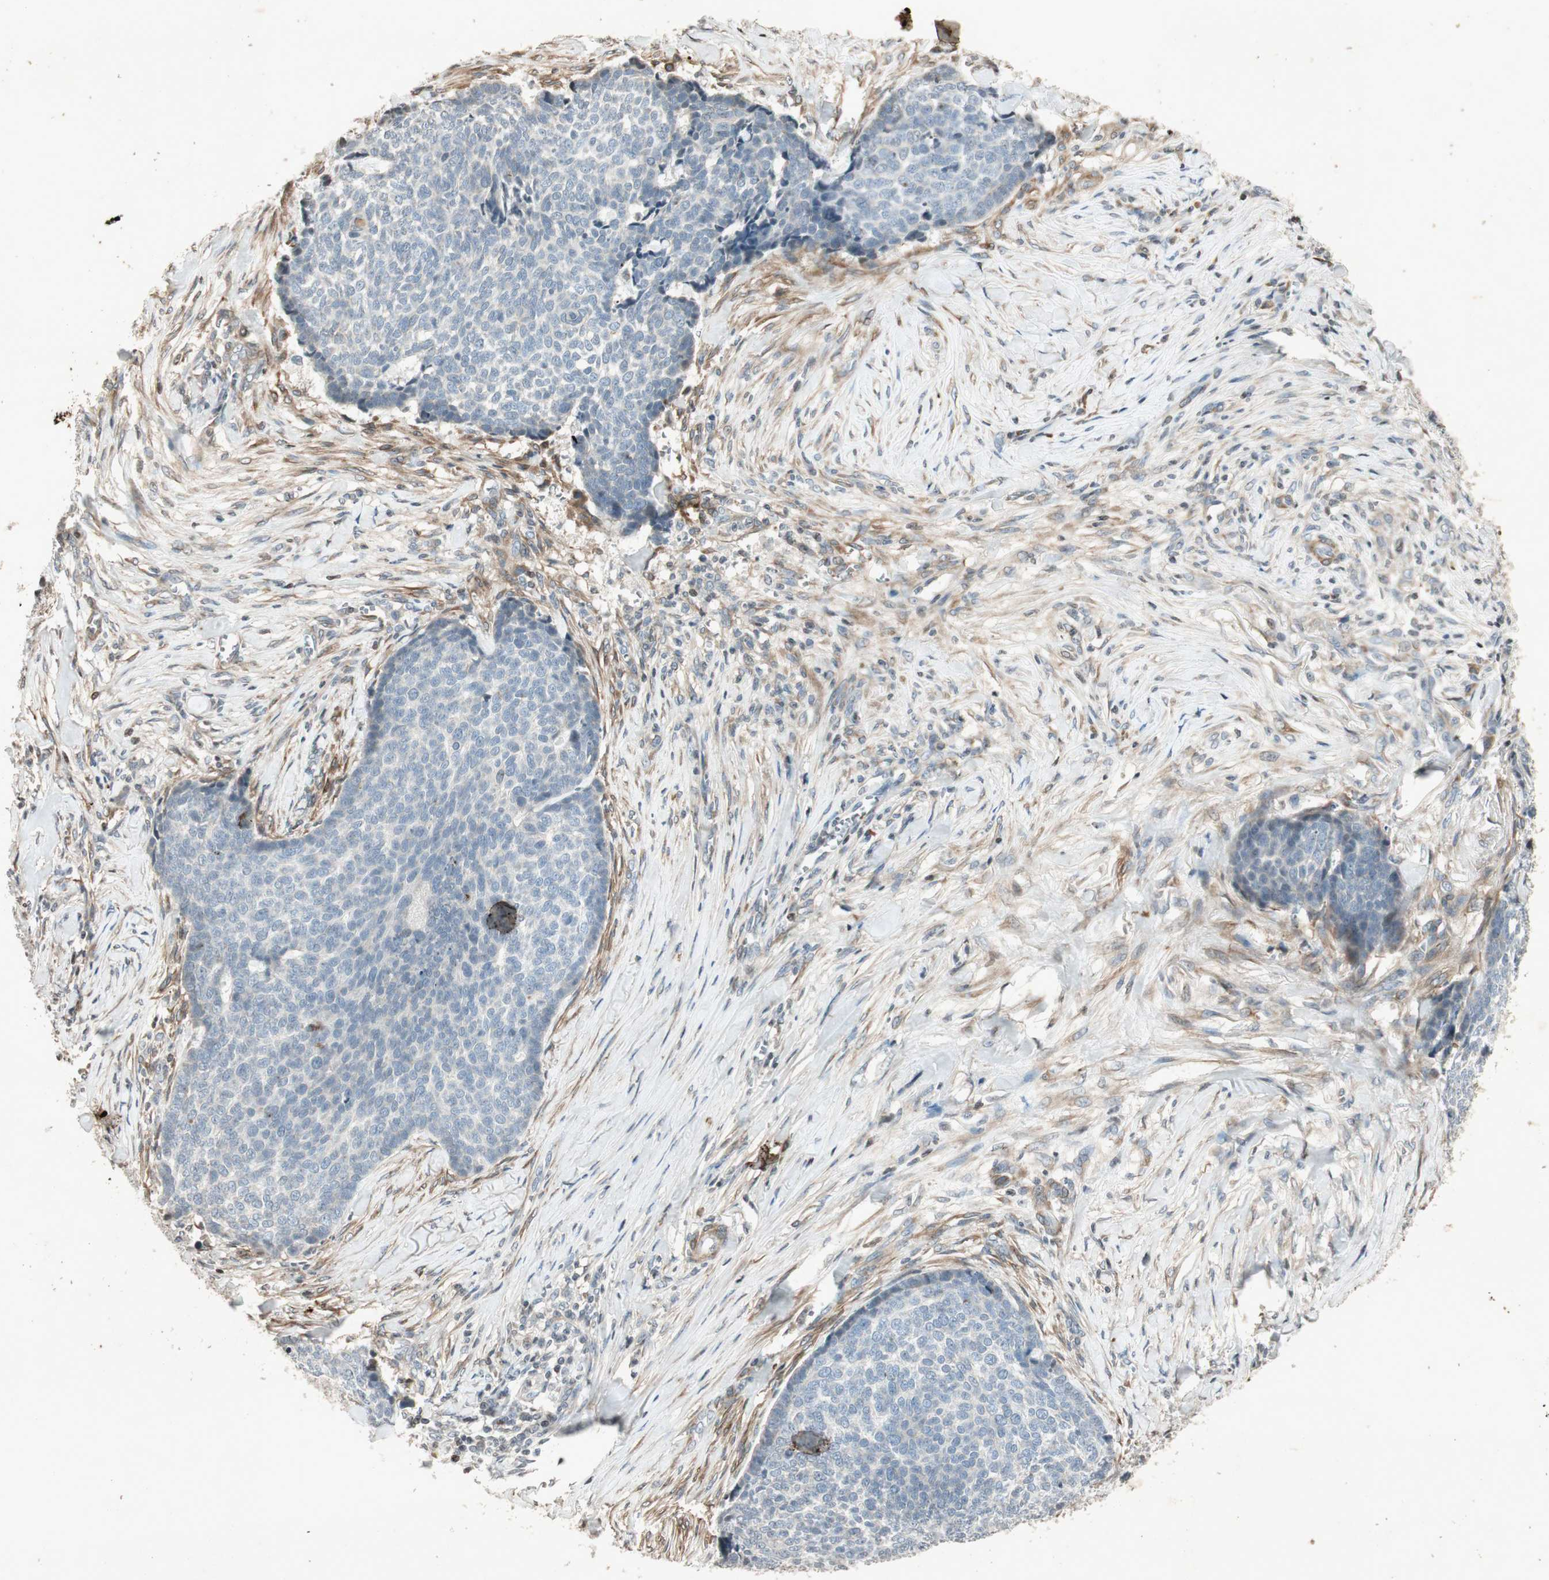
{"staining": {"intensity": "negative", "quantity": "none", "location": "none"}, "tissue": "skin cancer", "cell_type": "Tumor cells", "image_type": "cancer", "snomed": [{"axis": "morphology", "description": "Basal cell carcinoma"}, {"axis": "topography", "description": "Skin"}], "caption": "High magnification brightfield microscopy of skin cancer (basal cell carcinoma) stained with DAB (3,3'-diaminobenzidine) (brown) and counterstained with hematoxylin (blue): tumor cells show no significant staining.", "gene": "PRKG1", "patient": {"sex": "male", "age": 84}}